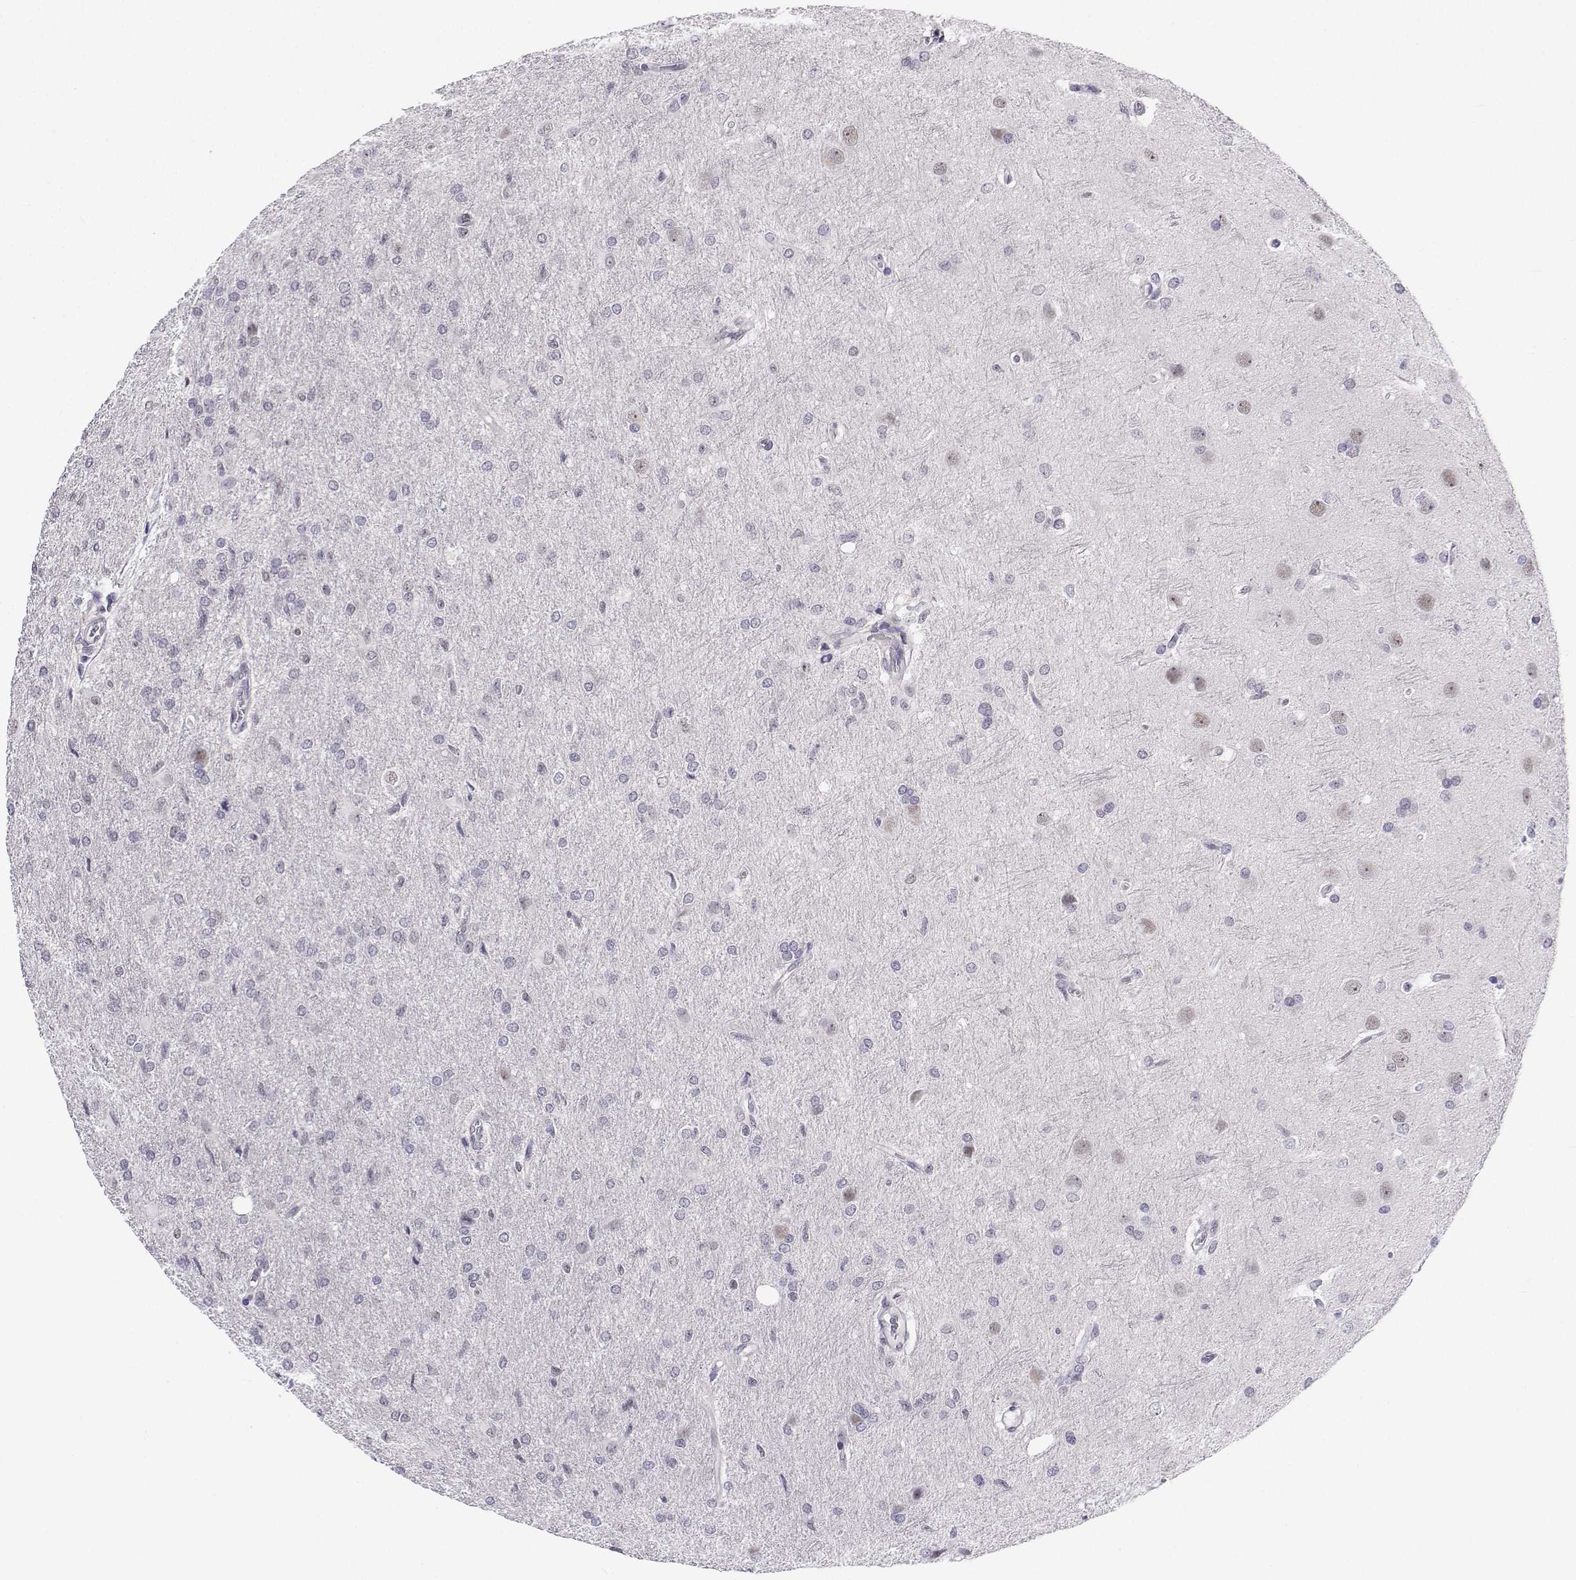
{"staining": {"intensity": "negative", "quantity": "none", "location": "none"}, "tissue": "glioma", "cell_type": "Tumor cells", "image_type": "cancer", "snomed": [{"axis": "morphology", "description": "Glioma, malignant, High grade"}, {"axis": "topography", "description": "Brain"}], "caption": "IHC of high-grade glioma (malignant) demonstrates no expression in tumor cells.", "gene": "MED26", "patient": {"sex": "male", "age": 68}}